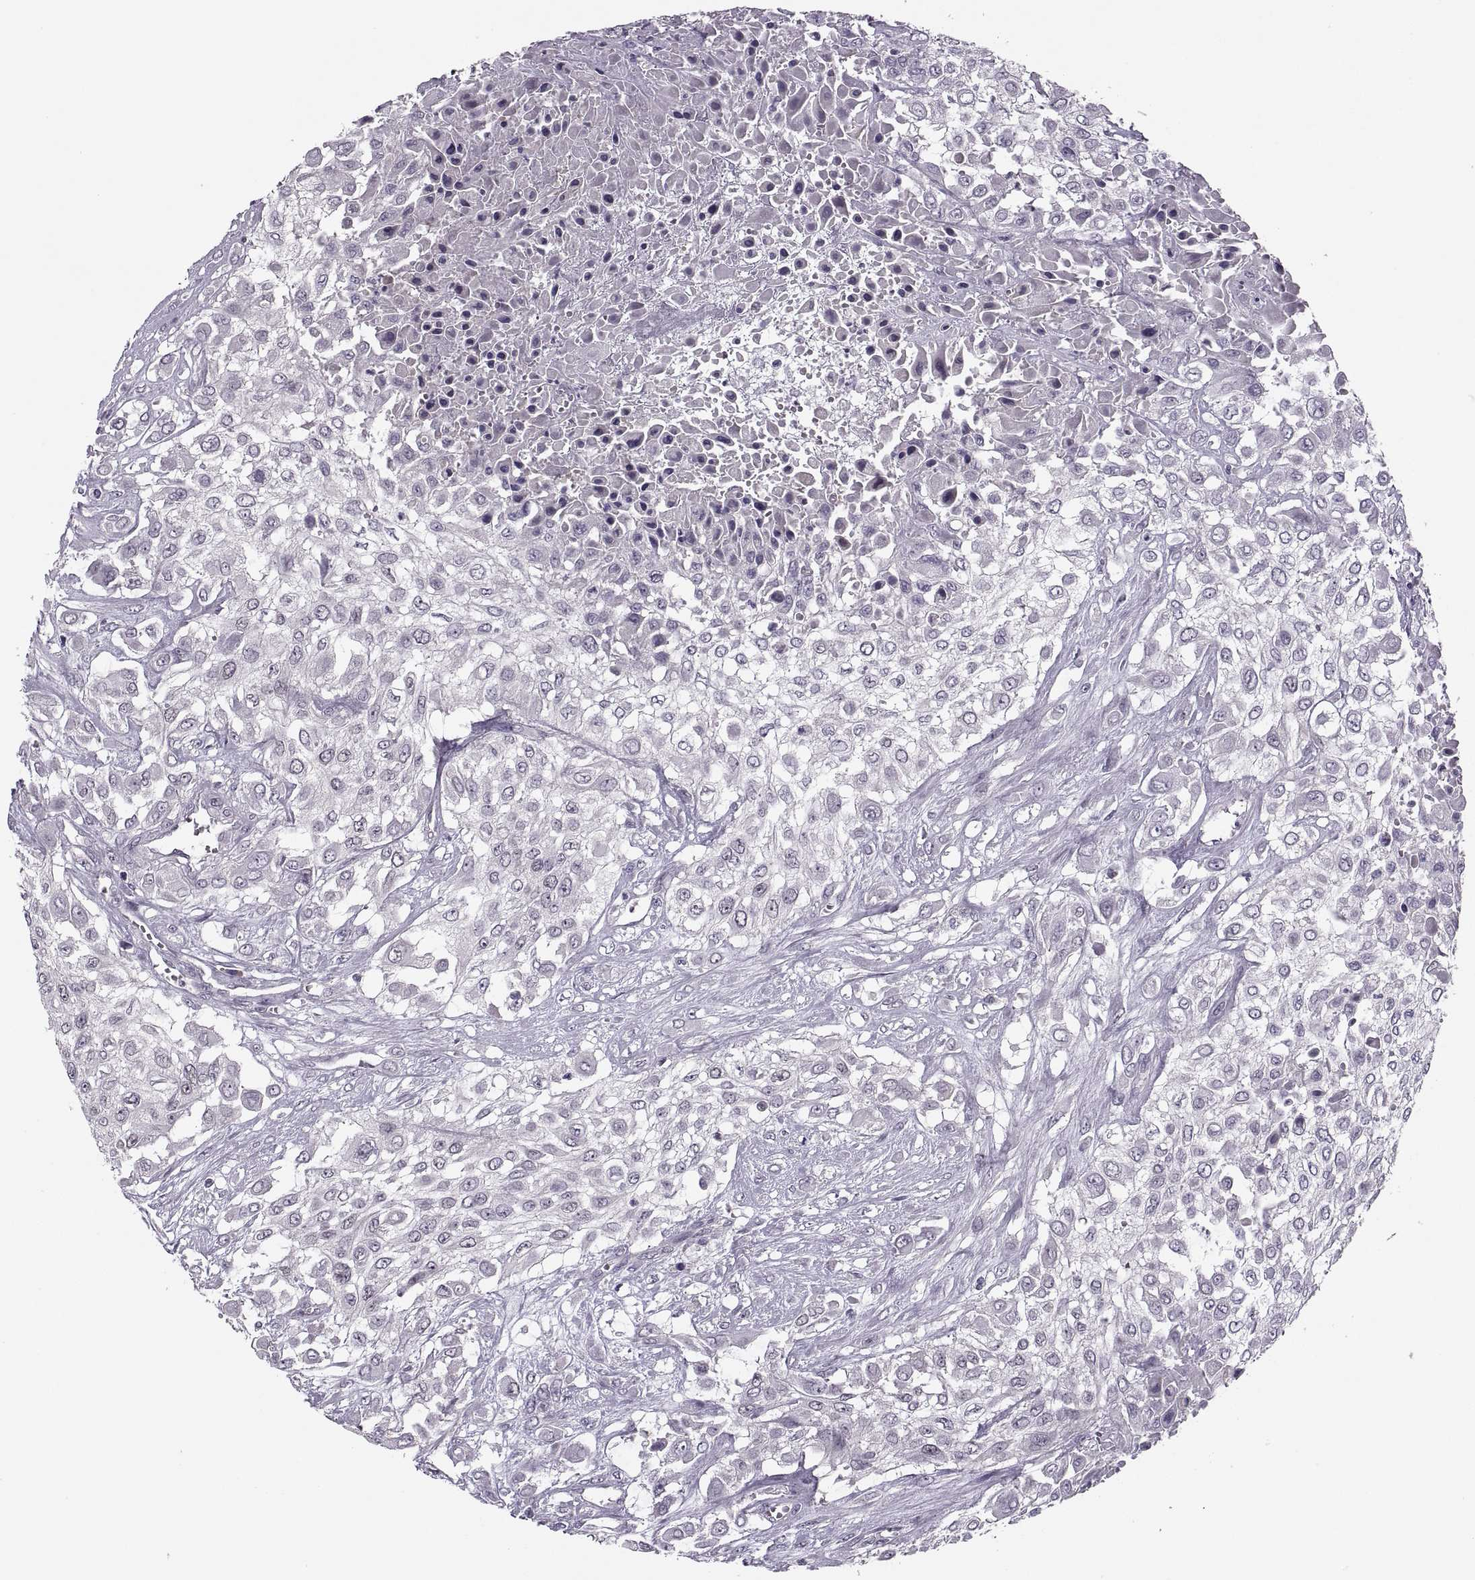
{"staining": {"intensity": "negative", "quantity": "none", "location": "none"}, "tissue": "urothelial cancer", "cell_type": "Tumor cells", "image_type": "cancer", "snomed": [{"axis": "morphology", "description": "Urothelial carcinoma, High grade"}, {"axis": "topography", "description": "Urinary bladder"}], "caption": "Micrograph shows no significant protein staining in tumor cells of urothelial carcinoma (high-grade).", "gene": "CACNA1F", "patient": {"sex": "male", "age": 57}}